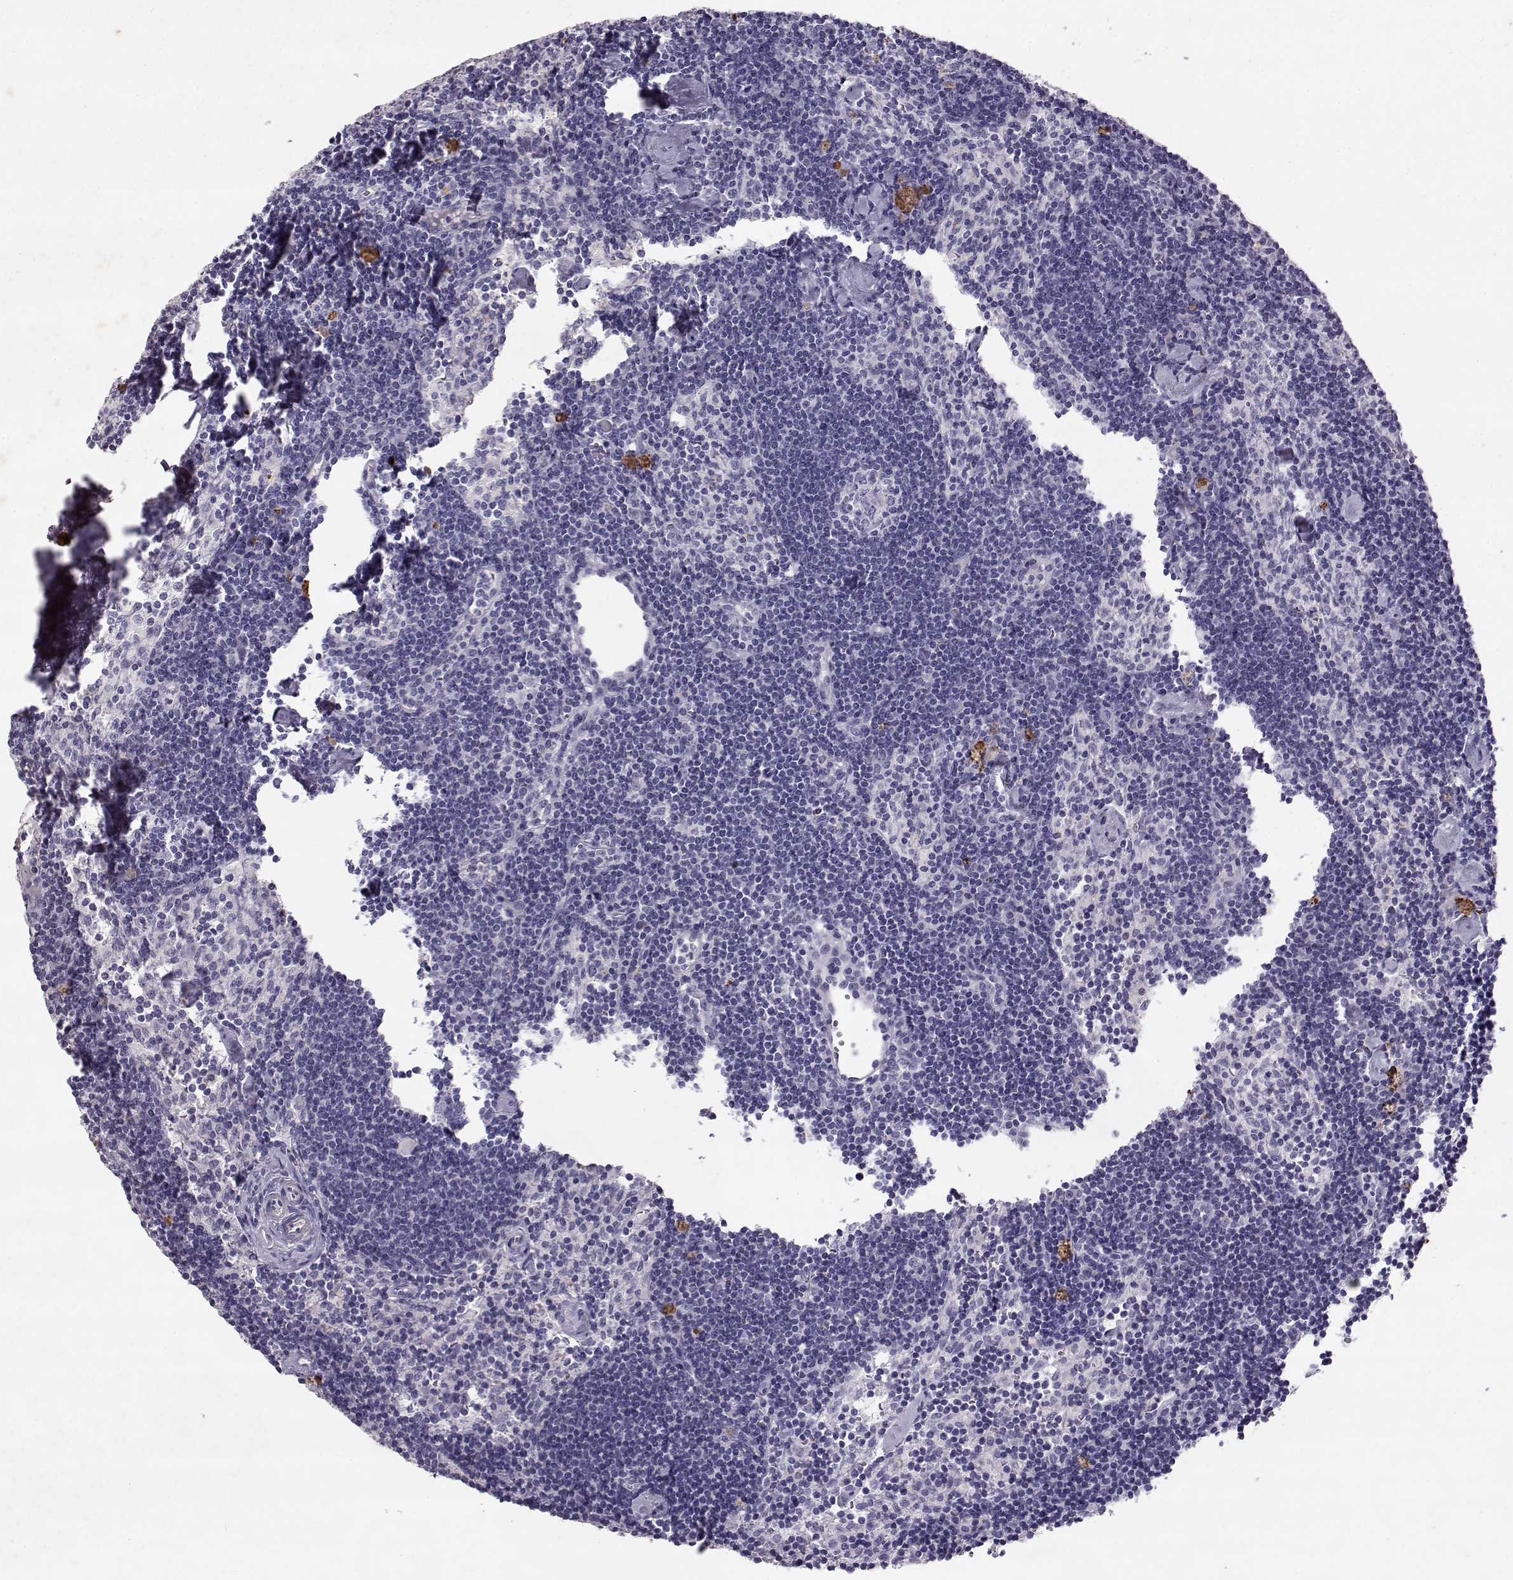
{"staining": {"intensity": "negative", "quantity": "none", "location": "none"}, "tissue": "lymph node", "cell_type": "Germinal center cells", "image_type": "normal", "snomed": [{"axis": "morphology", "description": "Normal tissue, NOS"}, {"axis": "topography", "description": "Lymph node"}], "caption": "IHC histopathology image of normal lymph node: human lymph node stained with DAB demonstrates no significant protein staining in germinal center cells. Brightfield microscopy of immunohistochemistry stained with DAB (3,3'-diaminobenzidine) (brown) and hematoxylin (blue), captured at high magnification.", "gene": "RD3", "patient": {"sex": "female", "age": 42}}